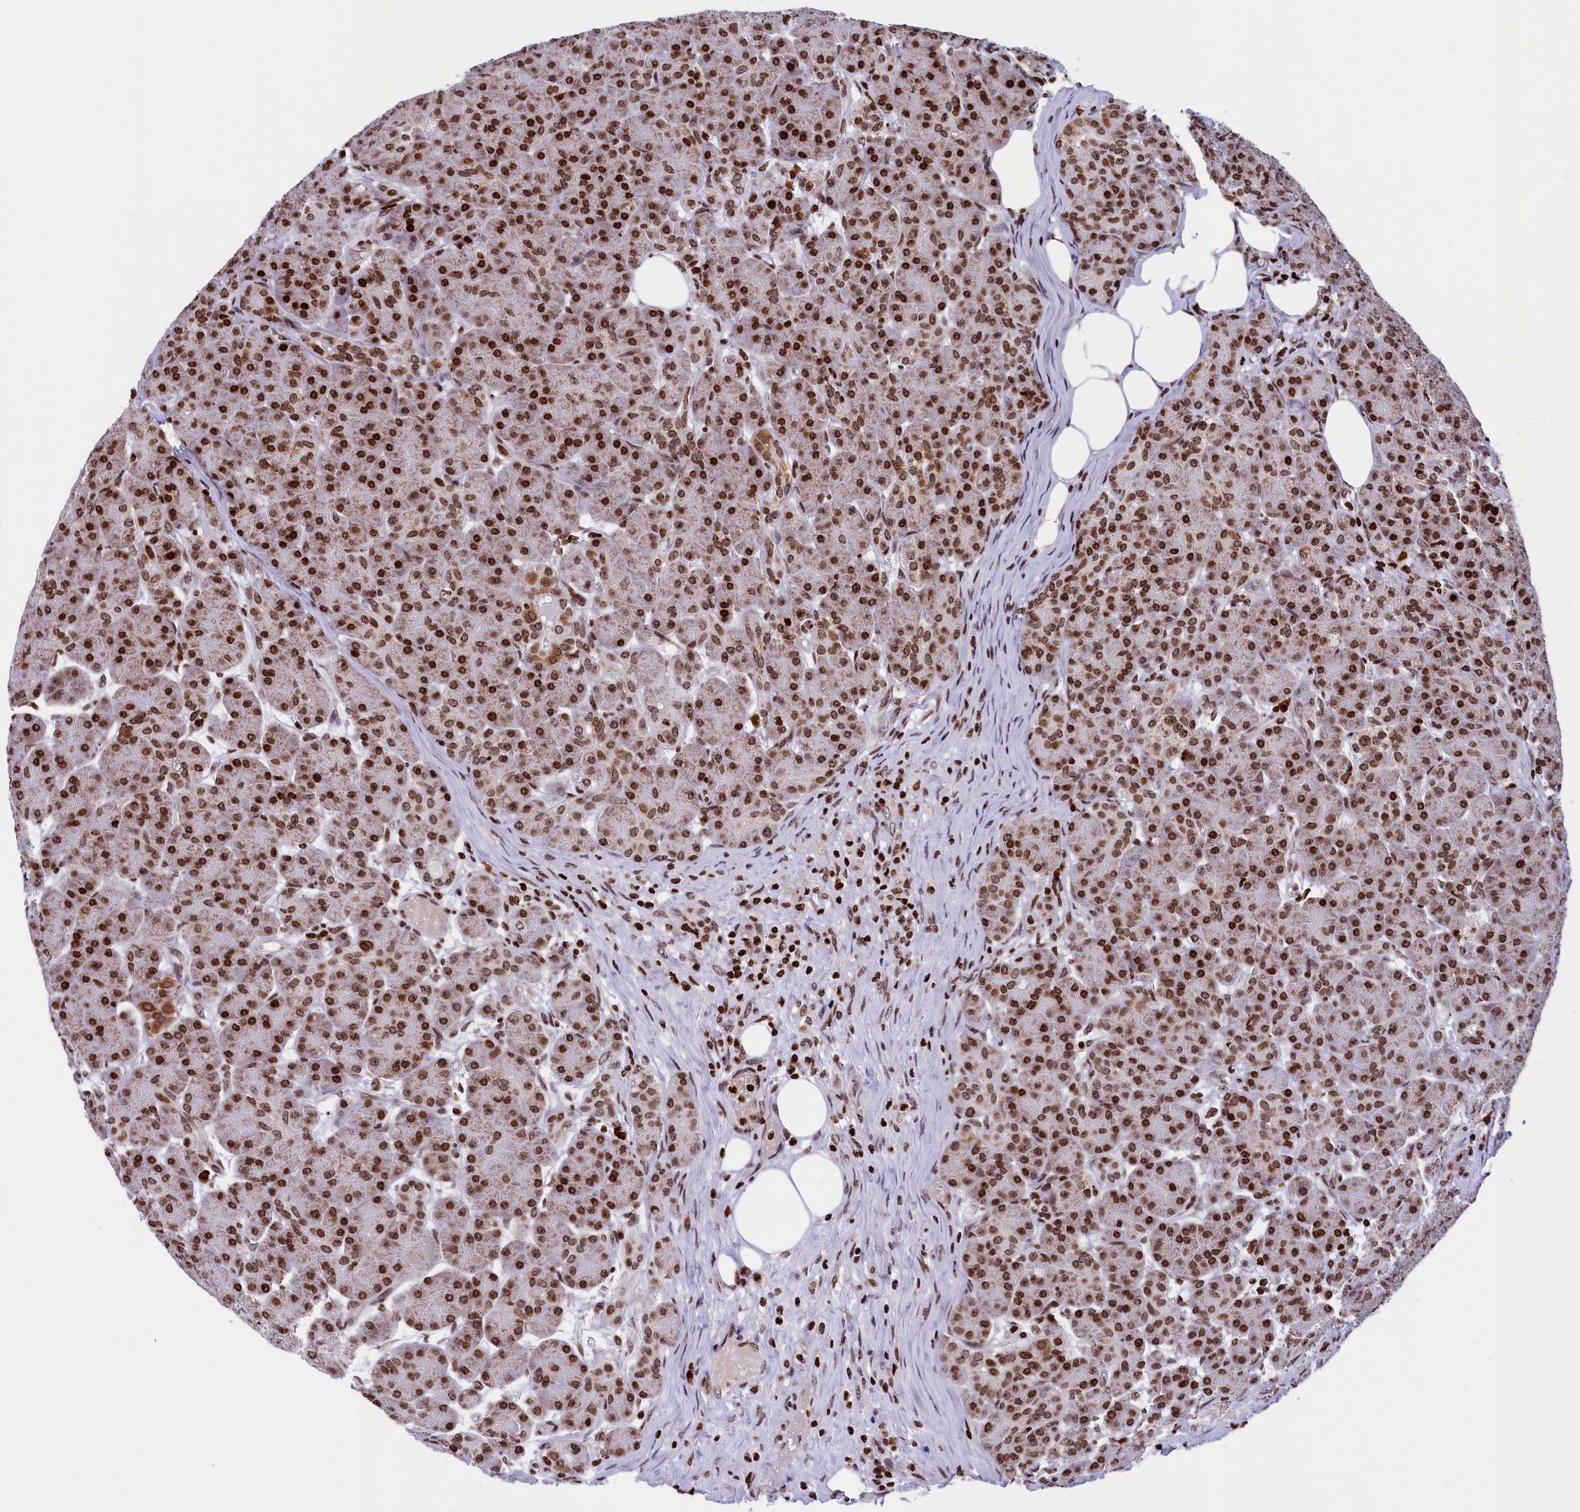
{"staining": {"intensity": "strong", "quantity": ">75%", "location": "nuclear"}, "tissue": "pancreas", "cell_type": "Exocrine glandular cells", "image_type": "normal", "snomed": [{"axis": "morphology", "description": "Normal tissue, NOS"}, {"axis": "topography", "description": "Pancreas"}], "caption": "High-magnification brightfield microscopy of normal pancreas stained with DAB (brown) and counterstained with hematoxylin (blue). exocrine glandular cells exhibit strong nuclear staining is identified in about>75% of cells. The staining is performed using DAB brown chromogen to label protein expression. The nuclei are counter-stained blue using hematoxylin.", "gene": "TIMM29", "patient": {"sex": "male", "age": 63}}